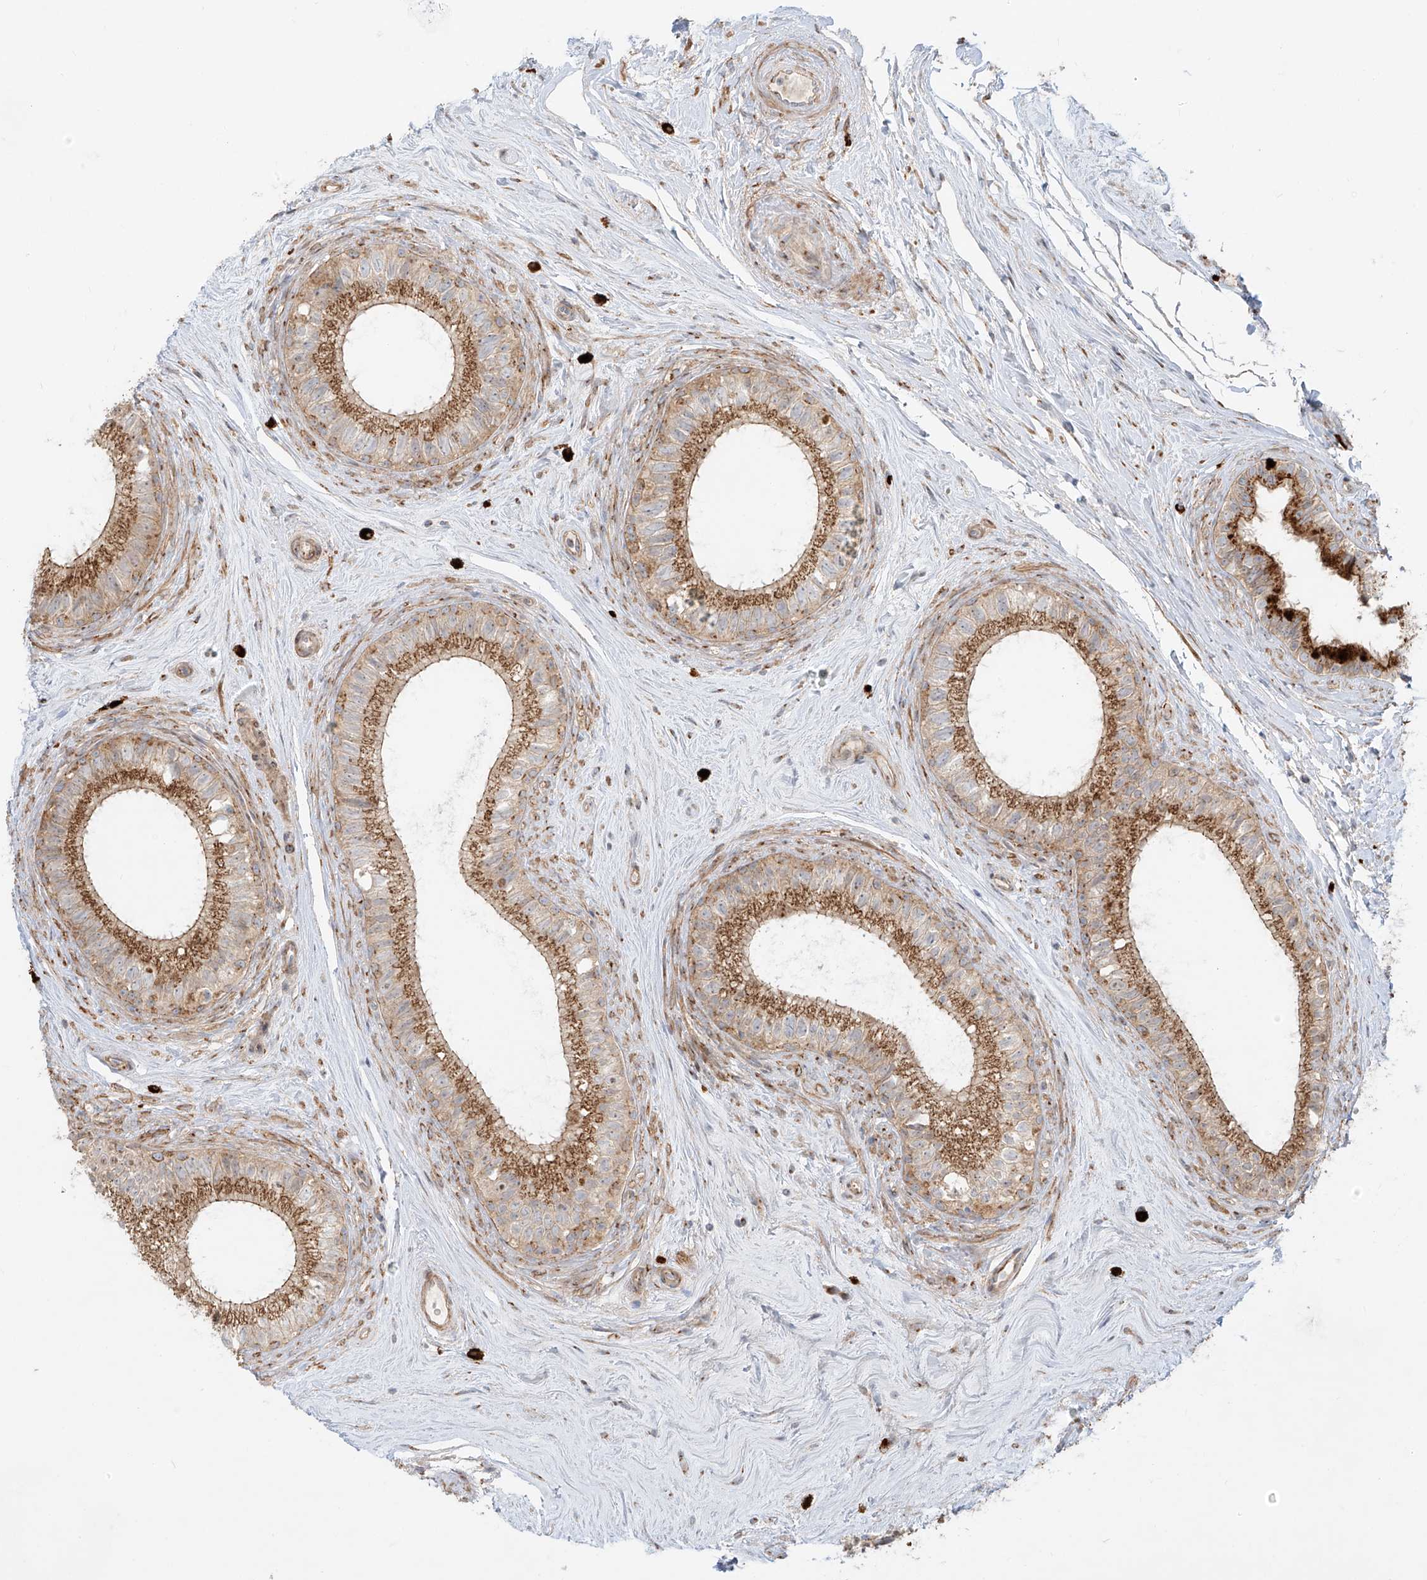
{"staining": {"intensity": "strong", "quantity": ">75%", "location": "cytoplasmic/membranous"}, "tissue": "epididymis", "cell_type": "Glandular cells", "image_type": "normal", "snomed": [{"axis": "morphology", "description": "Normal tissue, NOS"}, {"axis": "topography", "description": "Epididymis"}], "caption": "A brown stain shows strong cytoplasmic/membranous positivity of a protein in glandular cells of benign human epididymis. The staining was performed using DAB, with brown indicating positive protein expression. Nuclei are stained blue with hematoxylin.", "gene": "ZNF287", "patient": {"sex": "male", "age": 71}}